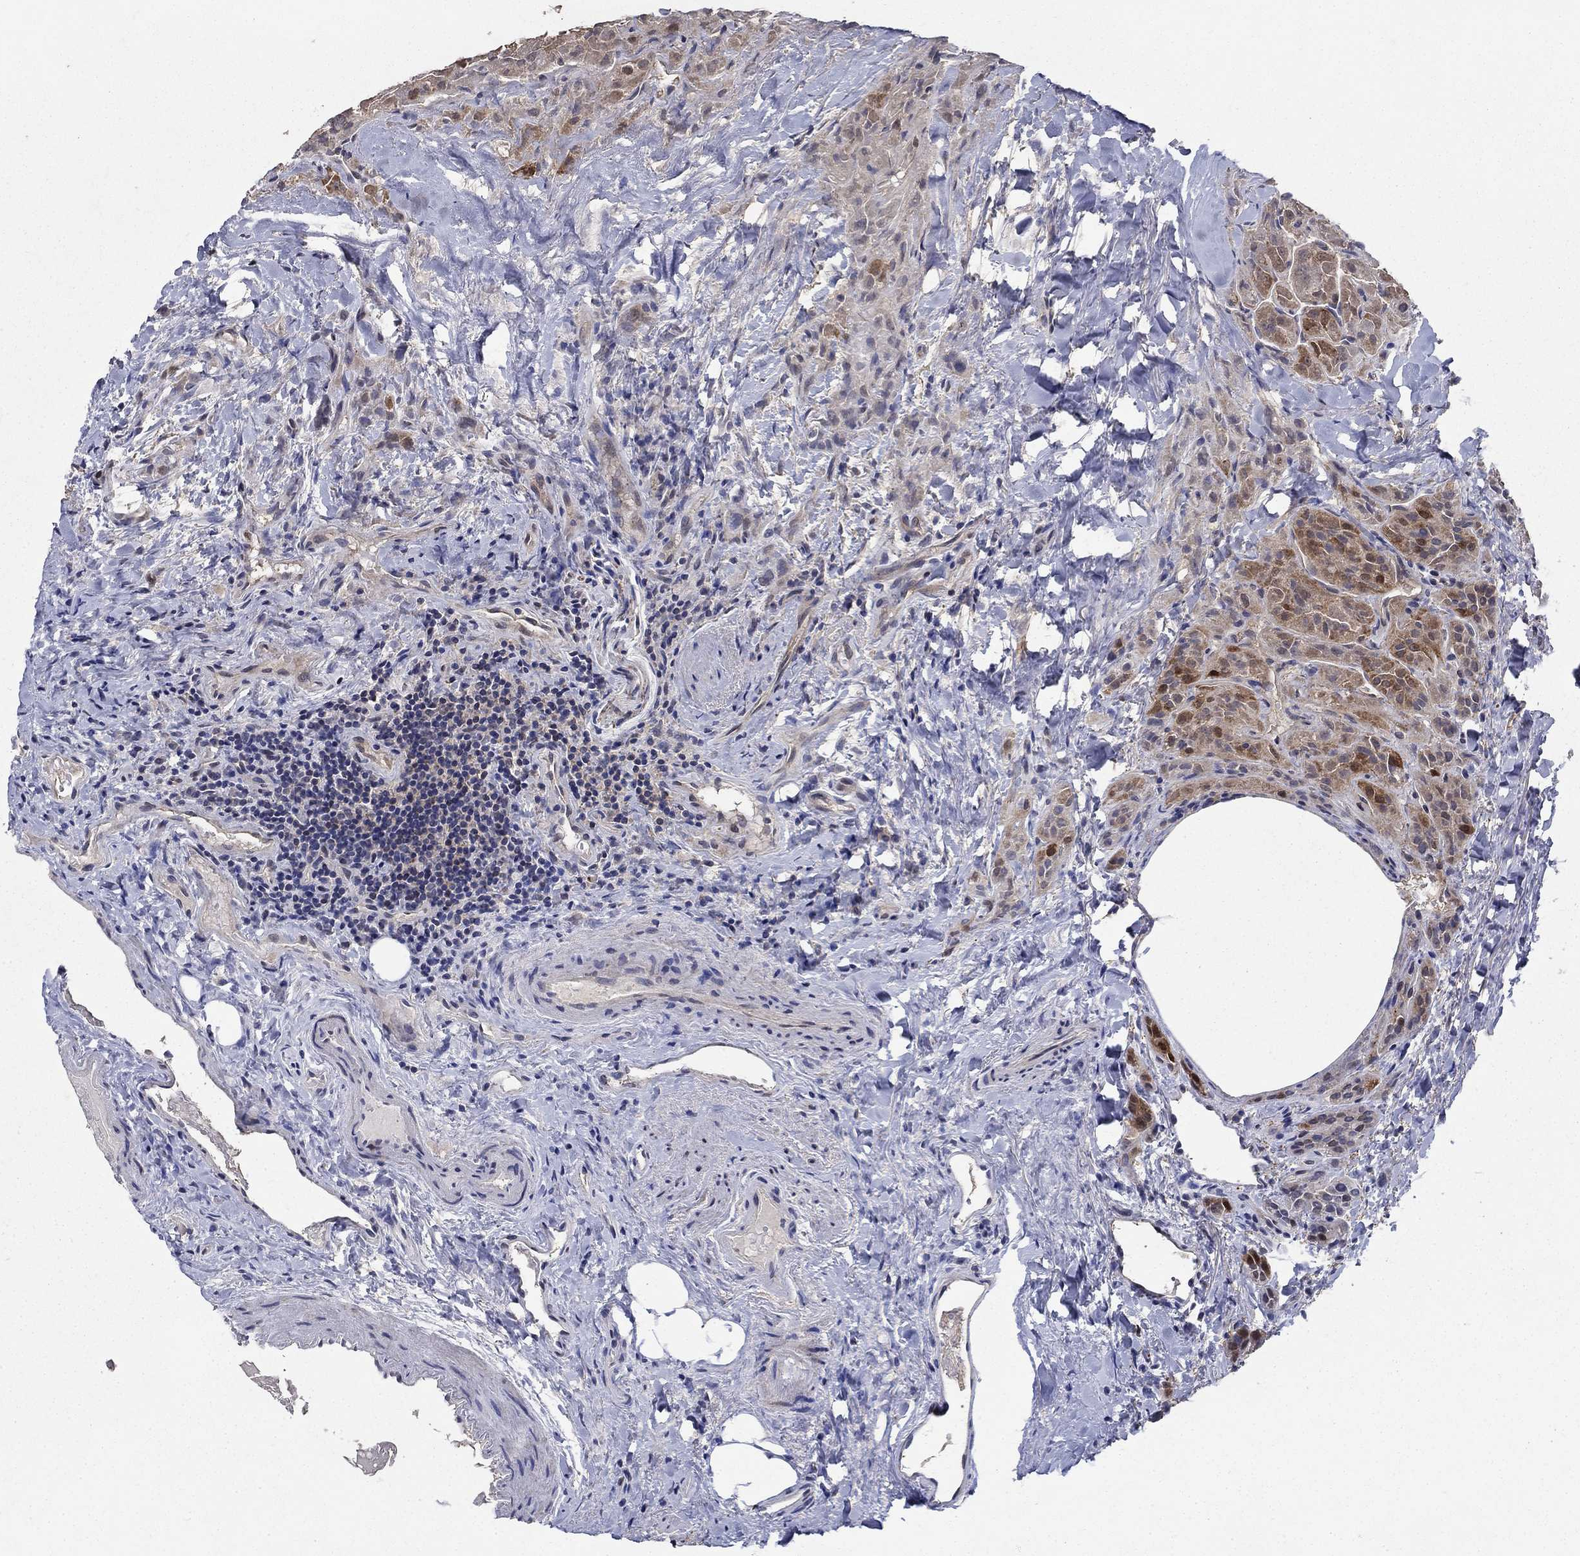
{"staining": {"intensity": "moderate", "quantity": "<25%", "location": "cytoplasmic/membranous"}, "tissue": "thyroid cancer", "cell_type": "Tumor cells", "image_type": "cancer", "snomed": [{"axis": "morphology", "description": "Papillary adenocarcinoma, NOS"}, {"axis": "topography", "description": "Thyroid gland"}], "caption": "Immunohistochemistry of human thyroid papillary adenocarcinoma displays low levels of moderate cytoplasmic/membranous positivity in approximately <25% of tumor cells.", "gene": "DVL1", "patient": {"sex": "female", "age": 45}}